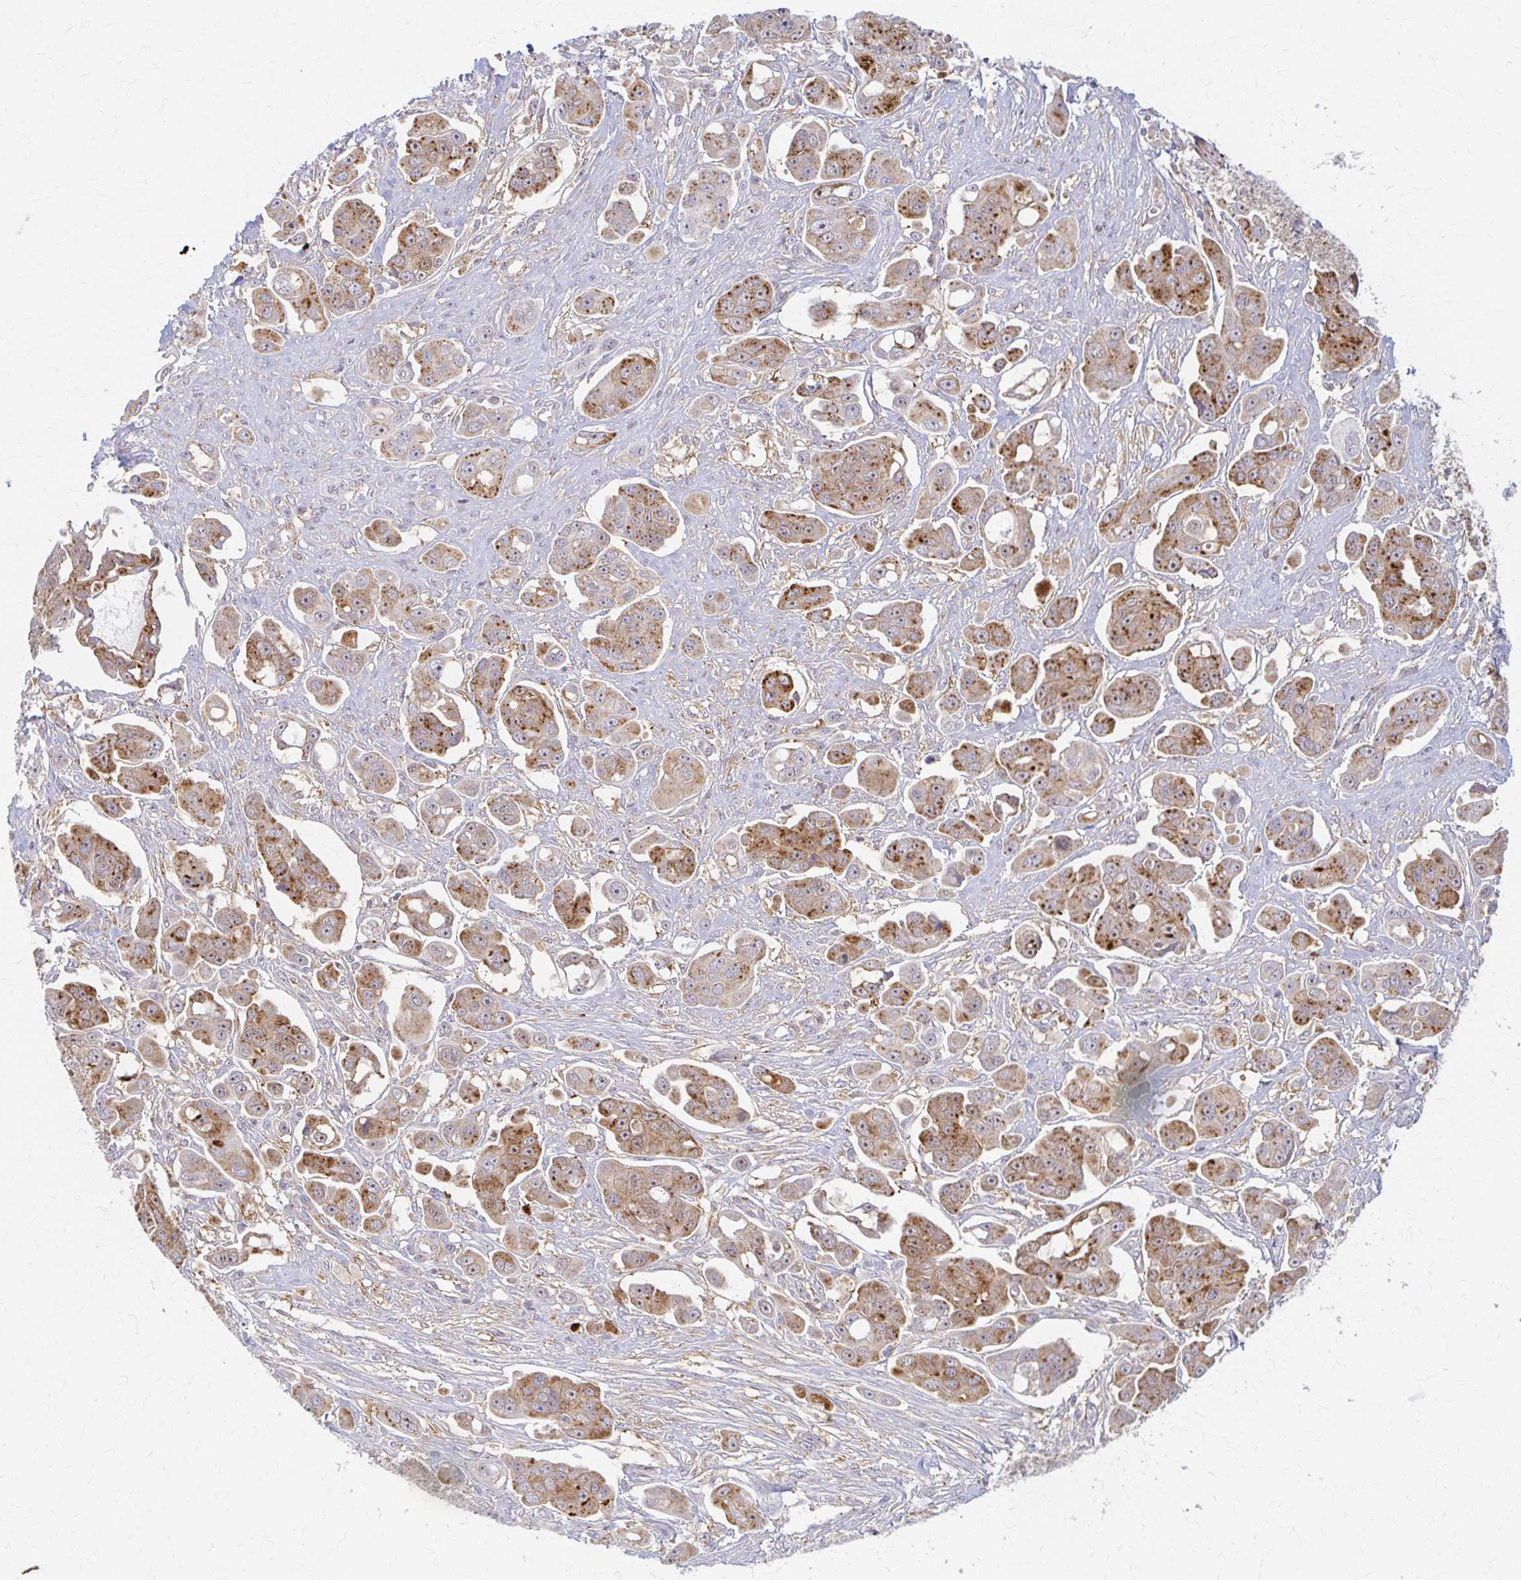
{"staining": {"intensity": "strong", "quantity": ">75%", "location": "cytoplasmic/membranous"}, "tissue": "ovarian cancer", "cell_type": "Tumor cells", "image_type": "cancer", "snomed": [{"axis": "morphology", "description": "Carcinoma, endometroid"}, {"axis": "topography", "description": "Ovary"}], "caption": "DAB (3,3'-diaminobenzidine) immunohistochemical staining of human ovarian cancer (endometroid carcinoma) exhibits strong cytoplasmic/membranous protein expression in about >75% of tumor cells.", "gene": "ARHGAP35", "patient": {"sex": "female", "age": 70}}